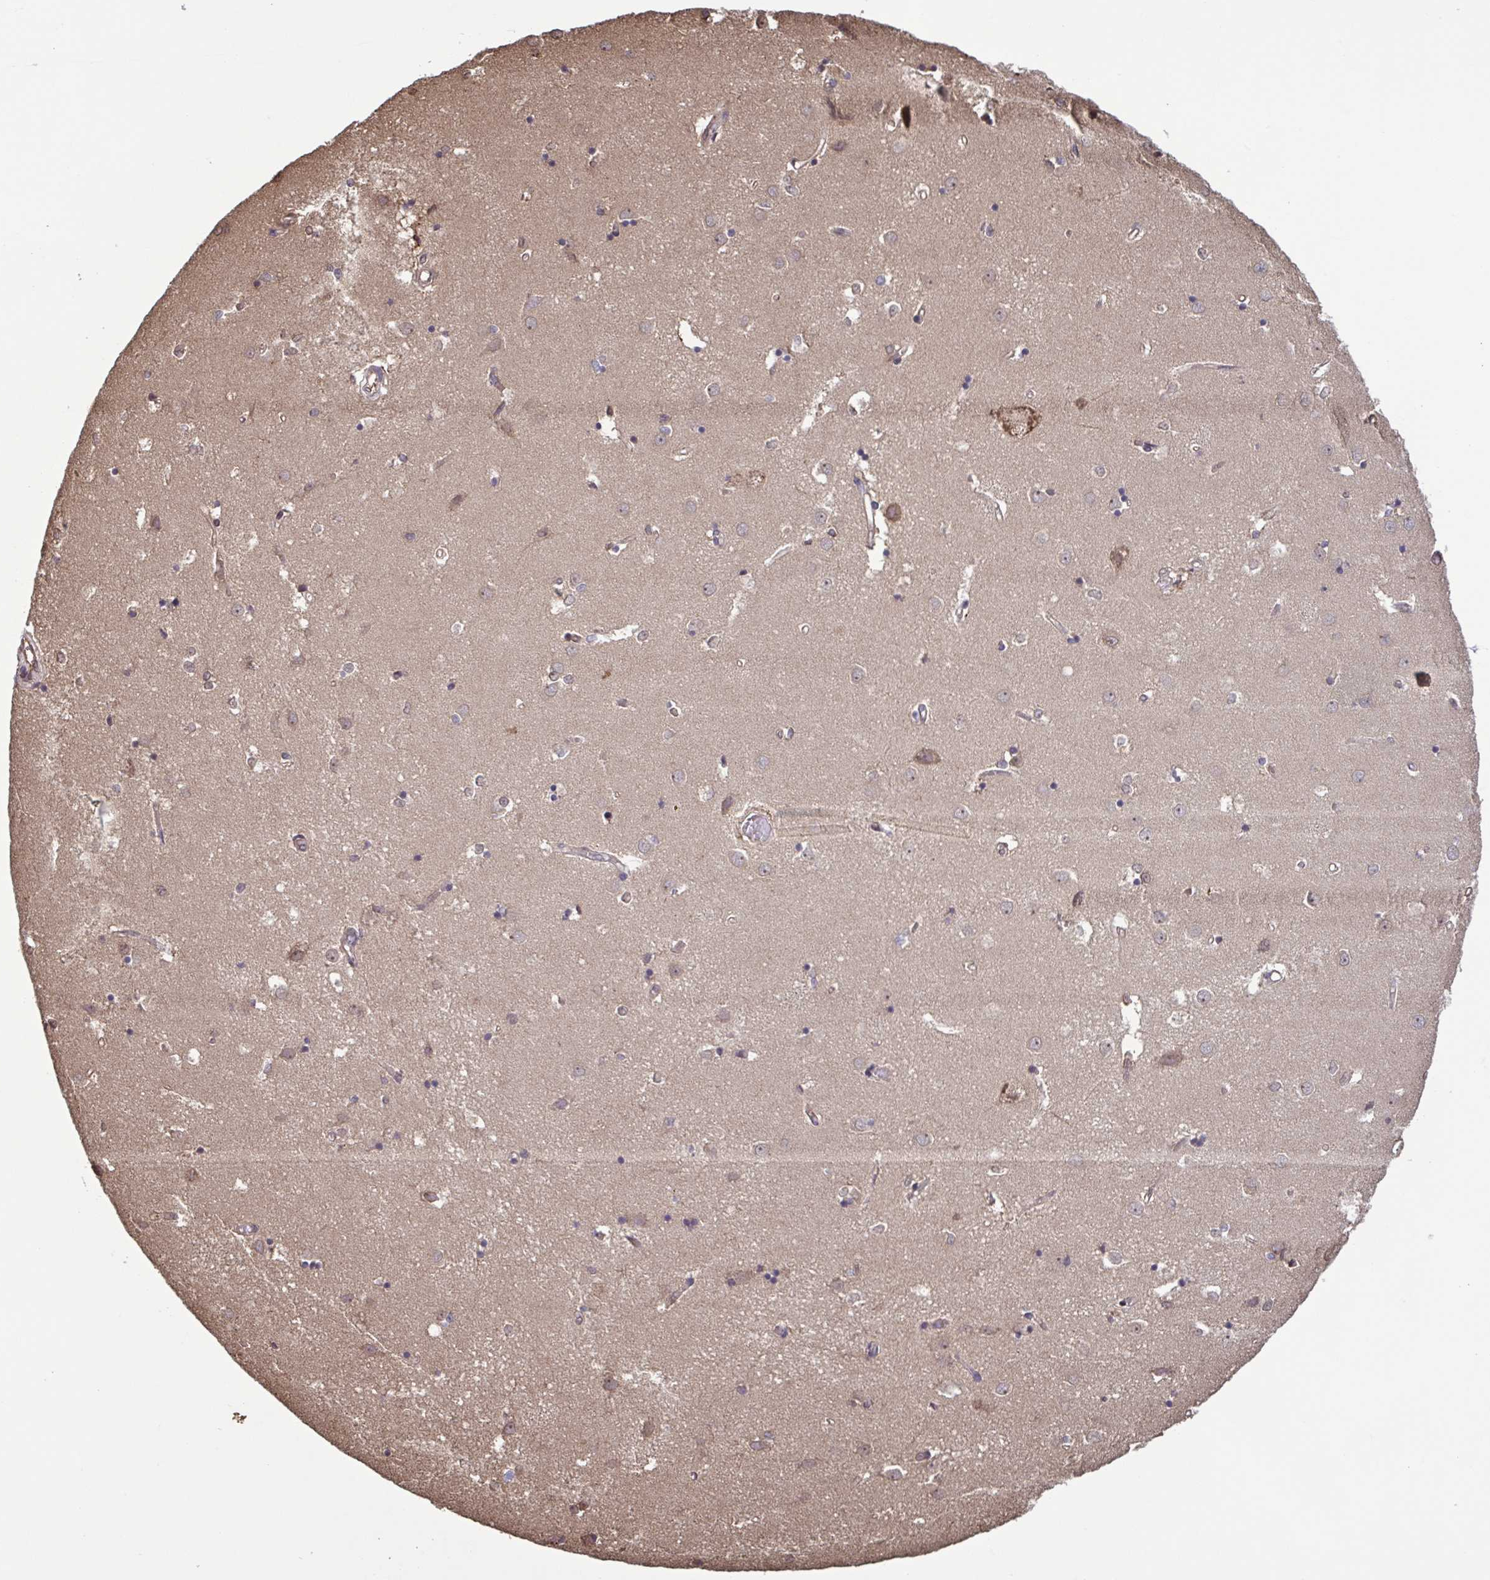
{"staining": {"intensity": "negative", "quantity": "none", "location": "none"}, "tissue": "caudate", "cell_type": "Glial cells", "image_type": "normal", "snomed": [{"axis": "morphology", "description": "Normal tissue, NOS"}, {"axis": "topography", "description": "Lateral ventricle wall"}], "caption": "Histopathology image shows no significant protein positivity in glial cells of benign caudate.", "gene": "SEC63", "patient": {"sex": "male", "age": 54}}